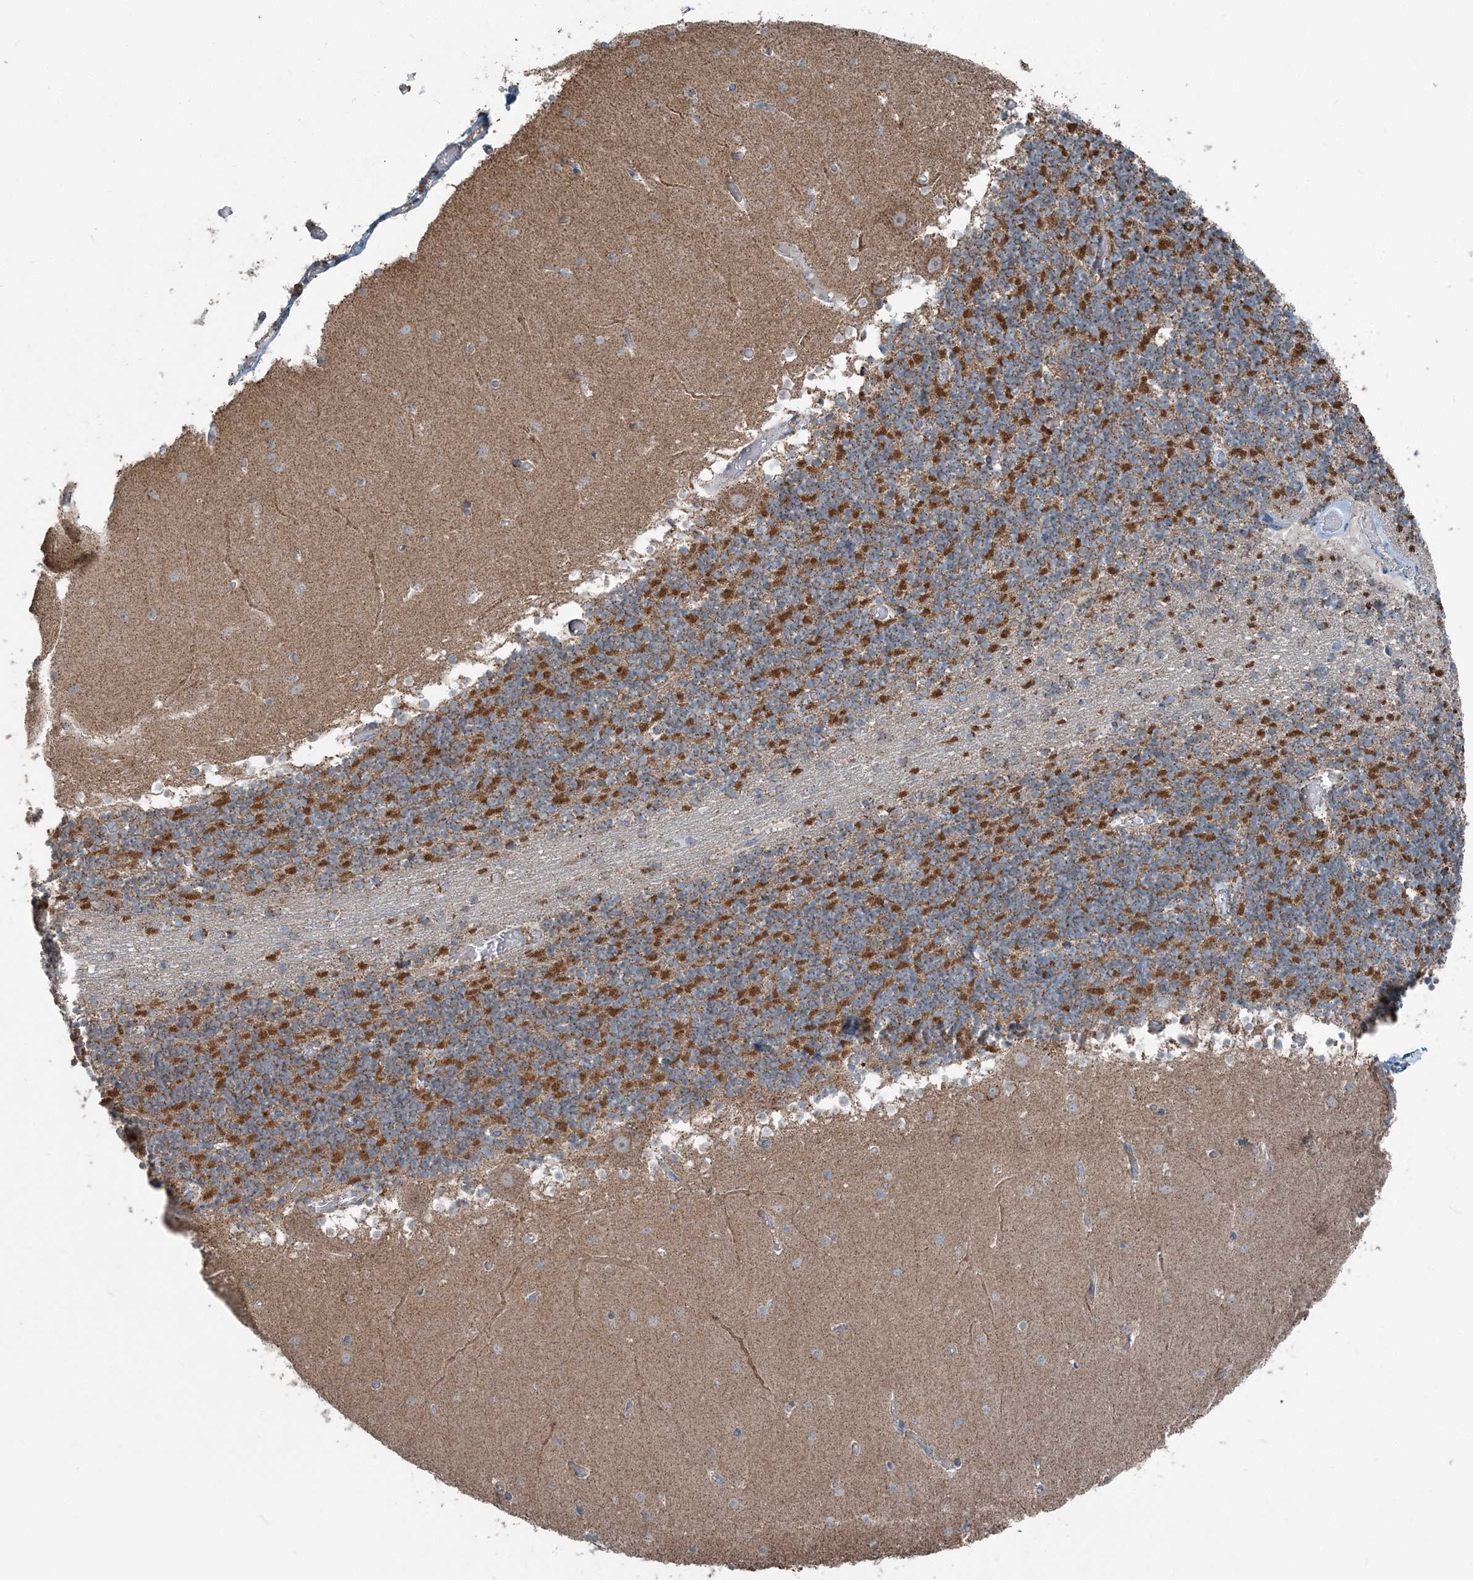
{"staining": {"intensity": "strong", "quantity": ">75%", "location": "cytoplasmic/membranous"}, "tissue": "cerebellum", "cell_type": "Cells in granular layer", "image_type": "normal", "snomed": [{"axis": "morphology", "description": "Normal tissue, NOS"}, {"axis": "topography", "description": "Cerebellum"}], "caption": "Immunohistochemical staining of benign cerebellum shows strong cytoplasmic/membranous protein expression in approximately >75% of cells in granular layer.", "gene": "SUCLG1", "patient": {"sex": "female", "age": 28}}